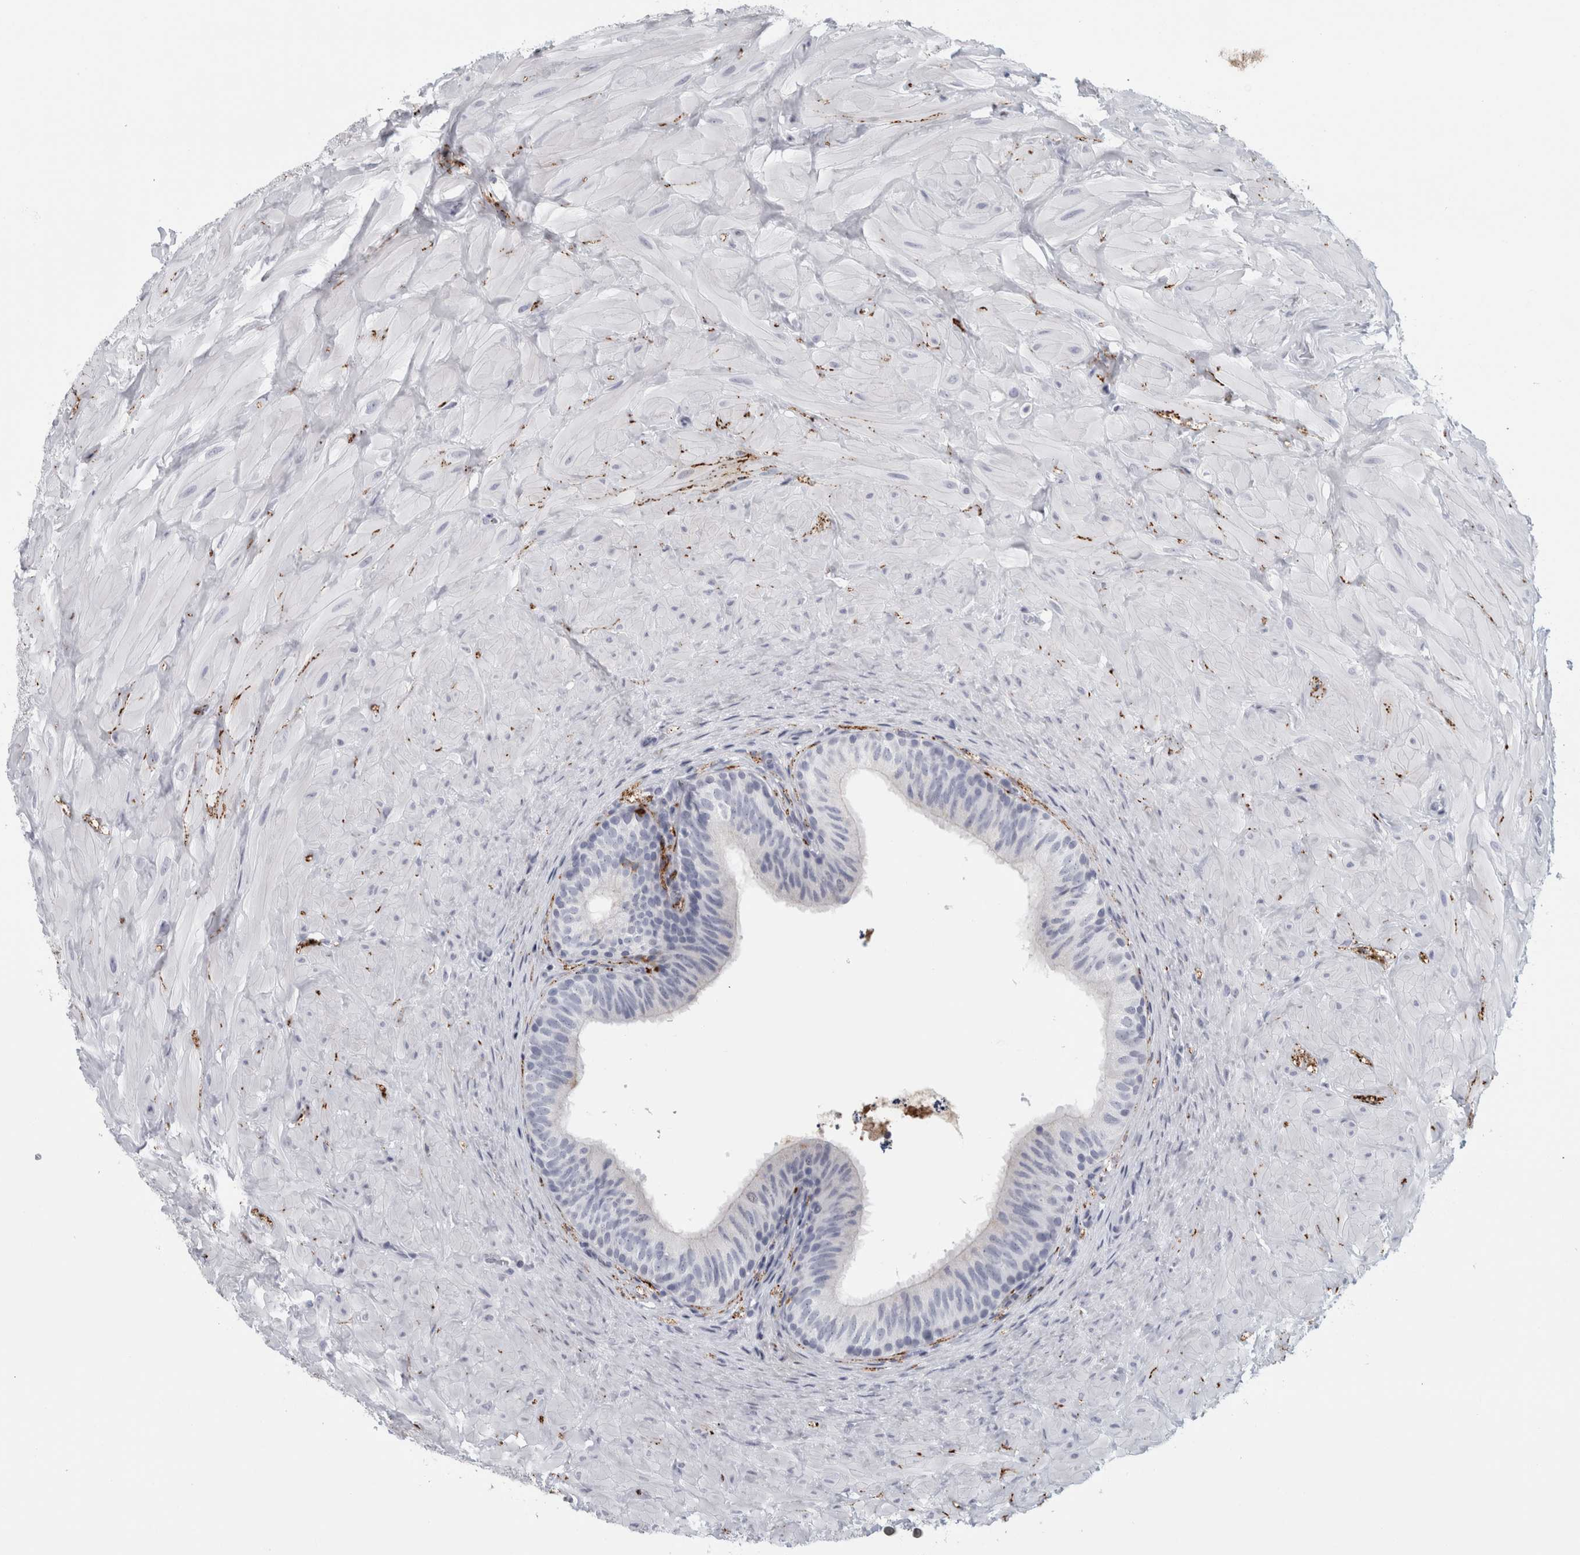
{"staining": {"intensity": "negative", "quantity": "none", "location": "none"}, "tissue": "epididymis", "cell_type": "Glandular cells", "image_type": "normal", "snomed": [{"axis": "morphology", "description": "Normal tissue, NOS"}, {"axis": "topography", "description": "Soft tissue"}, {"axis": "topography", "description": "Epididymis"}], "caption": "IHC photomicrograph of unremarkable epididymis: human epididymis stained with DAB (3,3'-diaminobenzidine) reveals no significant protein staining in glandular cells.", "gene": "CPE", "patient": {"sex": "male", "age": 26}}